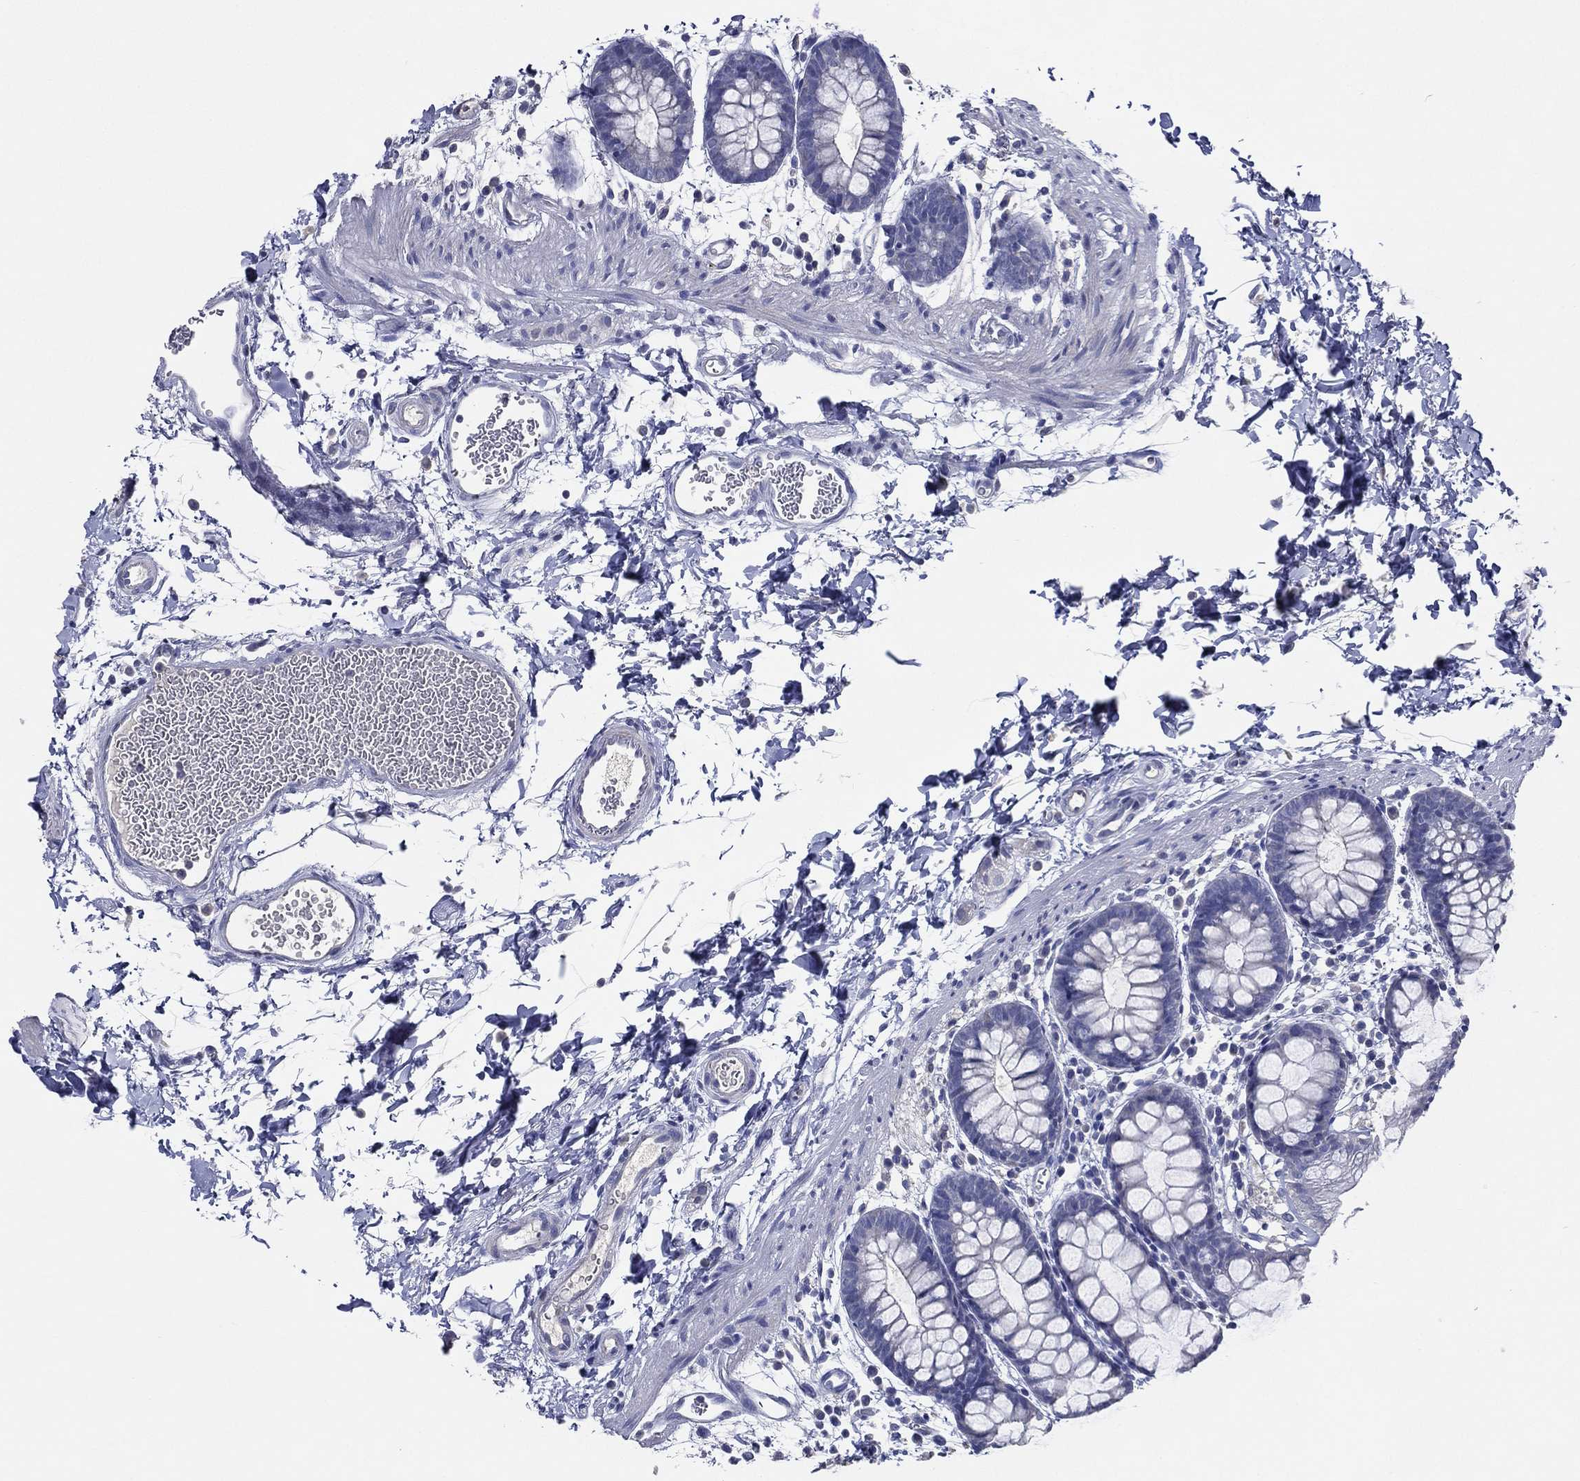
{"staining": {"intensity": "negative", "quantity": "none", "location": "none"}, "tissue": "rectum", "cell_type": "Glandular cells", "image_type": "normal", "snomed": [{"axis": "morphology", "description": "Normal tissue, NOS"}, {"axis": "topography", "description": "Rectum"}], "caption": "An immunohistochemistry (IHC) micrograph of benign rectum is shown. There is no staining in glandular cells of rectum. The staining is performed using DAB (3,3'-diaminobenzidine) brown chromogen with nuclei counter-stained in using hematoxylin.", "gene": "TFAP2A", "patient": {"sex": "male", "age": 57}}